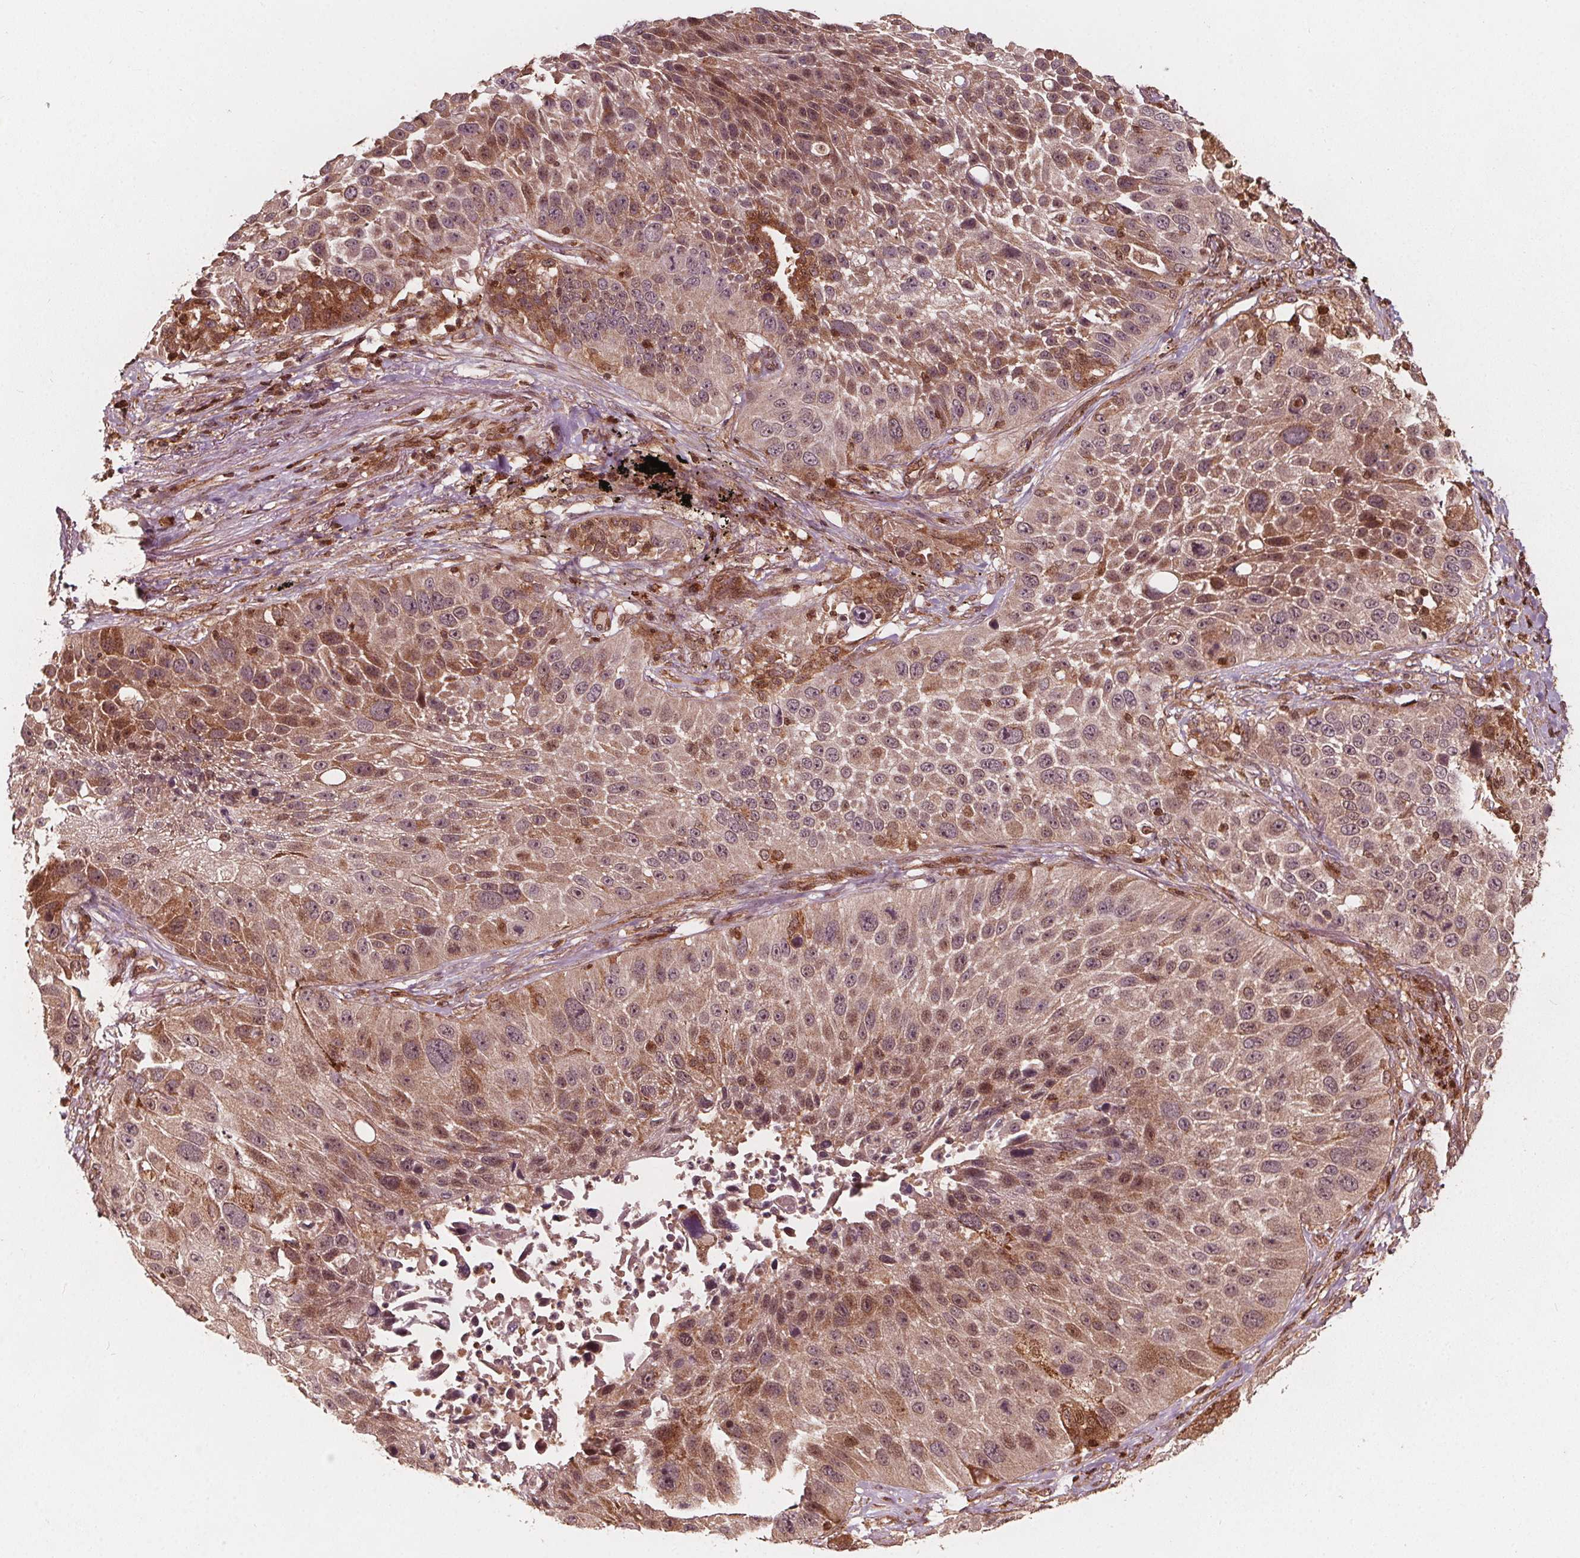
{"staining": {"intensity": "moderate", "quantity": ">75%", "location": "cytoplasmic/membranous"}, "tissue": "lung cancer", "cell_type": "Tumor cells", "image_type": "cancer", "snomed": [{"axis": "morphology", "description": "Normal morphology"}, {"axis": "morphology", "description": "Squamous cell carcinoma, NOS"}, {"axis": "topography", "description": "Lymph node"}, {"axis": "topography", "description": "Lung"}], "caption": "Human lung cancer (squamous cell carcinoma) stained with a protein marker displays moderate staining in tumor cells.", "gene": "AIP", "patient": {"sex": "male", "age": 67}}